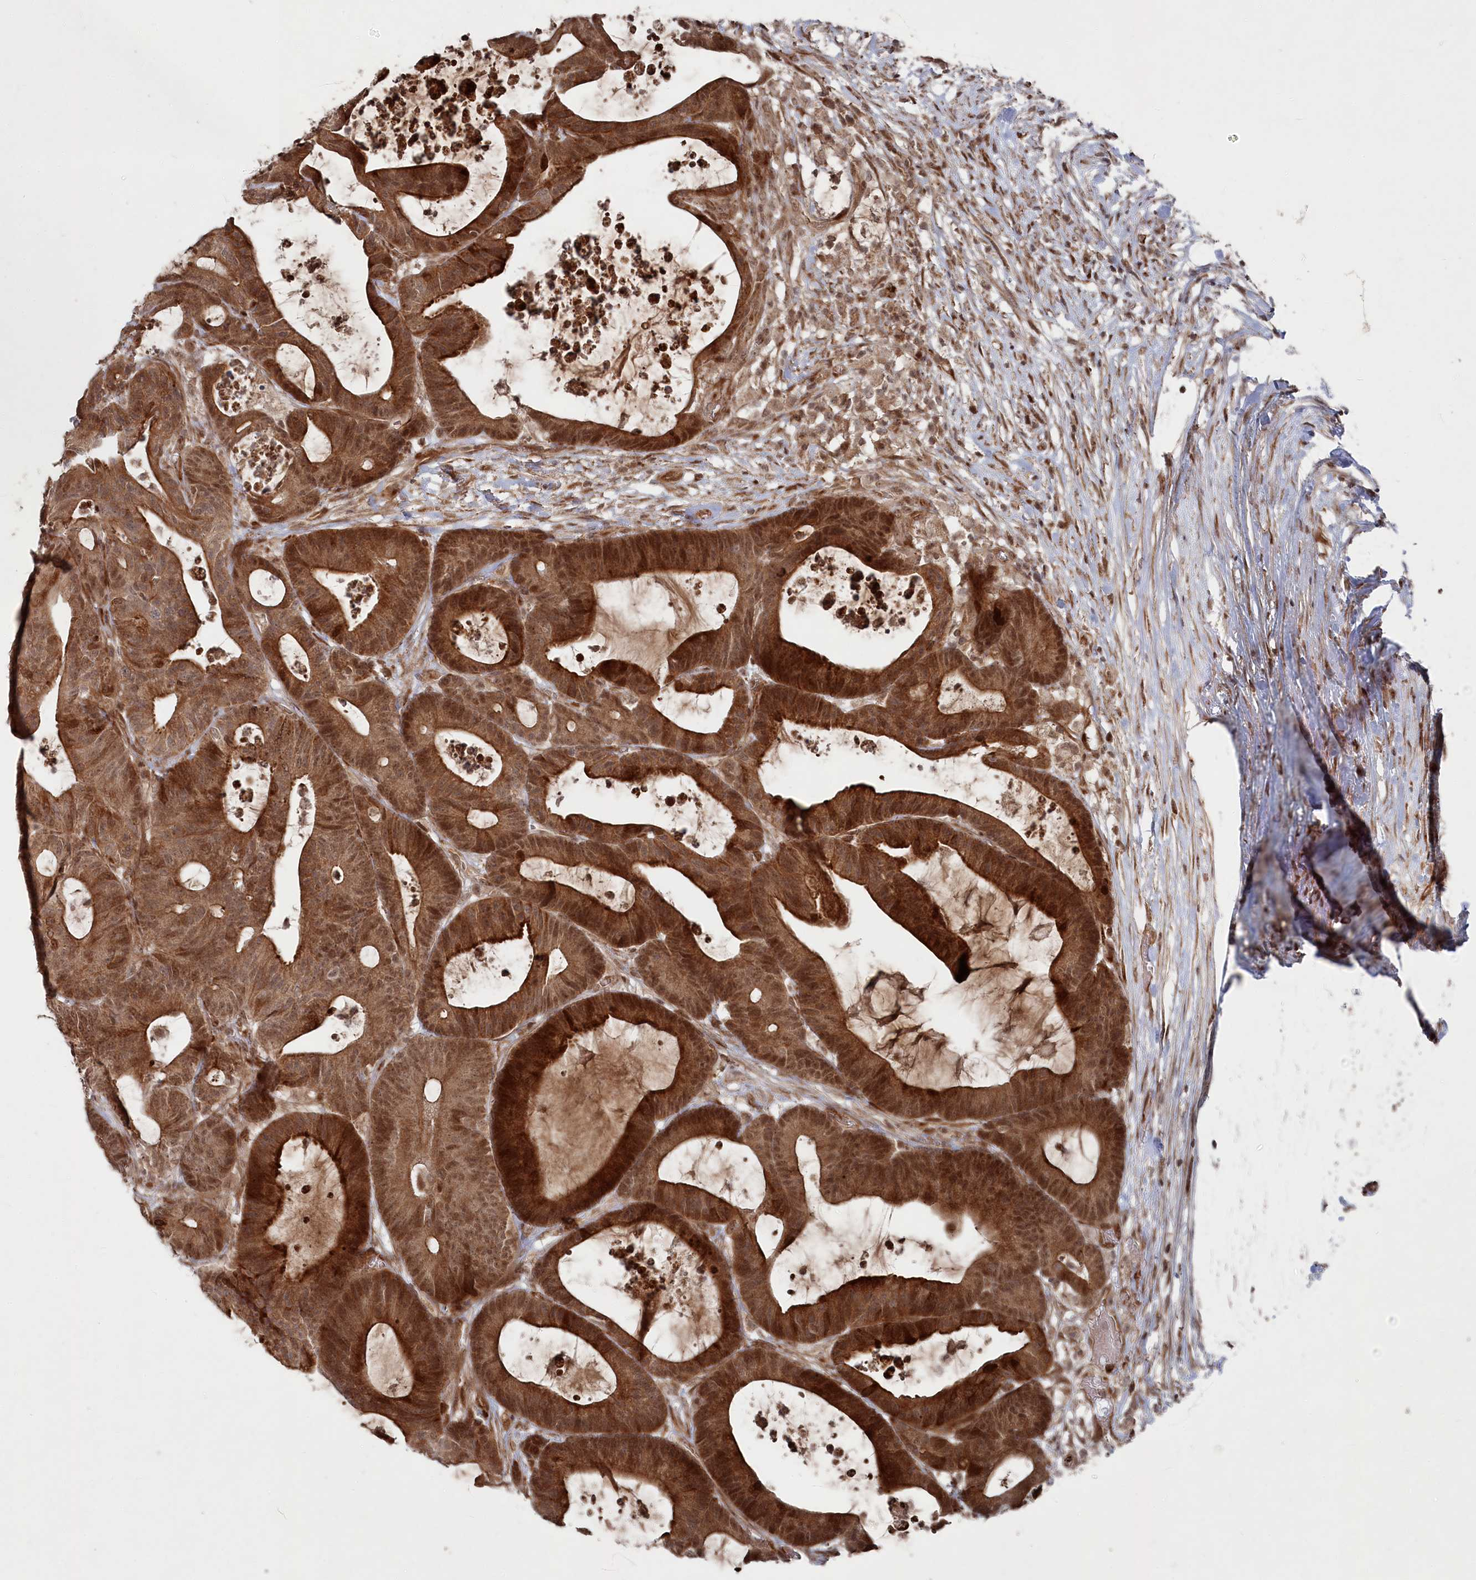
{"staining": {"intensity": "strong", "quantity": ">75%", "location": "cytoplasmic/membranous,nuclear"}, "tissue": "colorectal cancer", "cell_type": "Tumor cells", "image_type": "cancer", "snomed": [{"axis": "morphology", "description": "Adenocarcinoma, NOS"}, {"axis": "topography", "description": "Colon"}], "caption": "DAB (3,3'-diaminobenzidine) immunohistochemical staining of colorectal adenocarcinoma exhibits strong cytoplasmic/membranous and nuclear protein expression in about >75% of tumor cells. The staining is performed using DAB (3,3'-diaminobenzidine) brown chromogen to label protein expression. The nuclei are counter-stained blue using hematoxylin.", "gene": "POLR3A", "patient": {"sex": "female", "age": 84}}